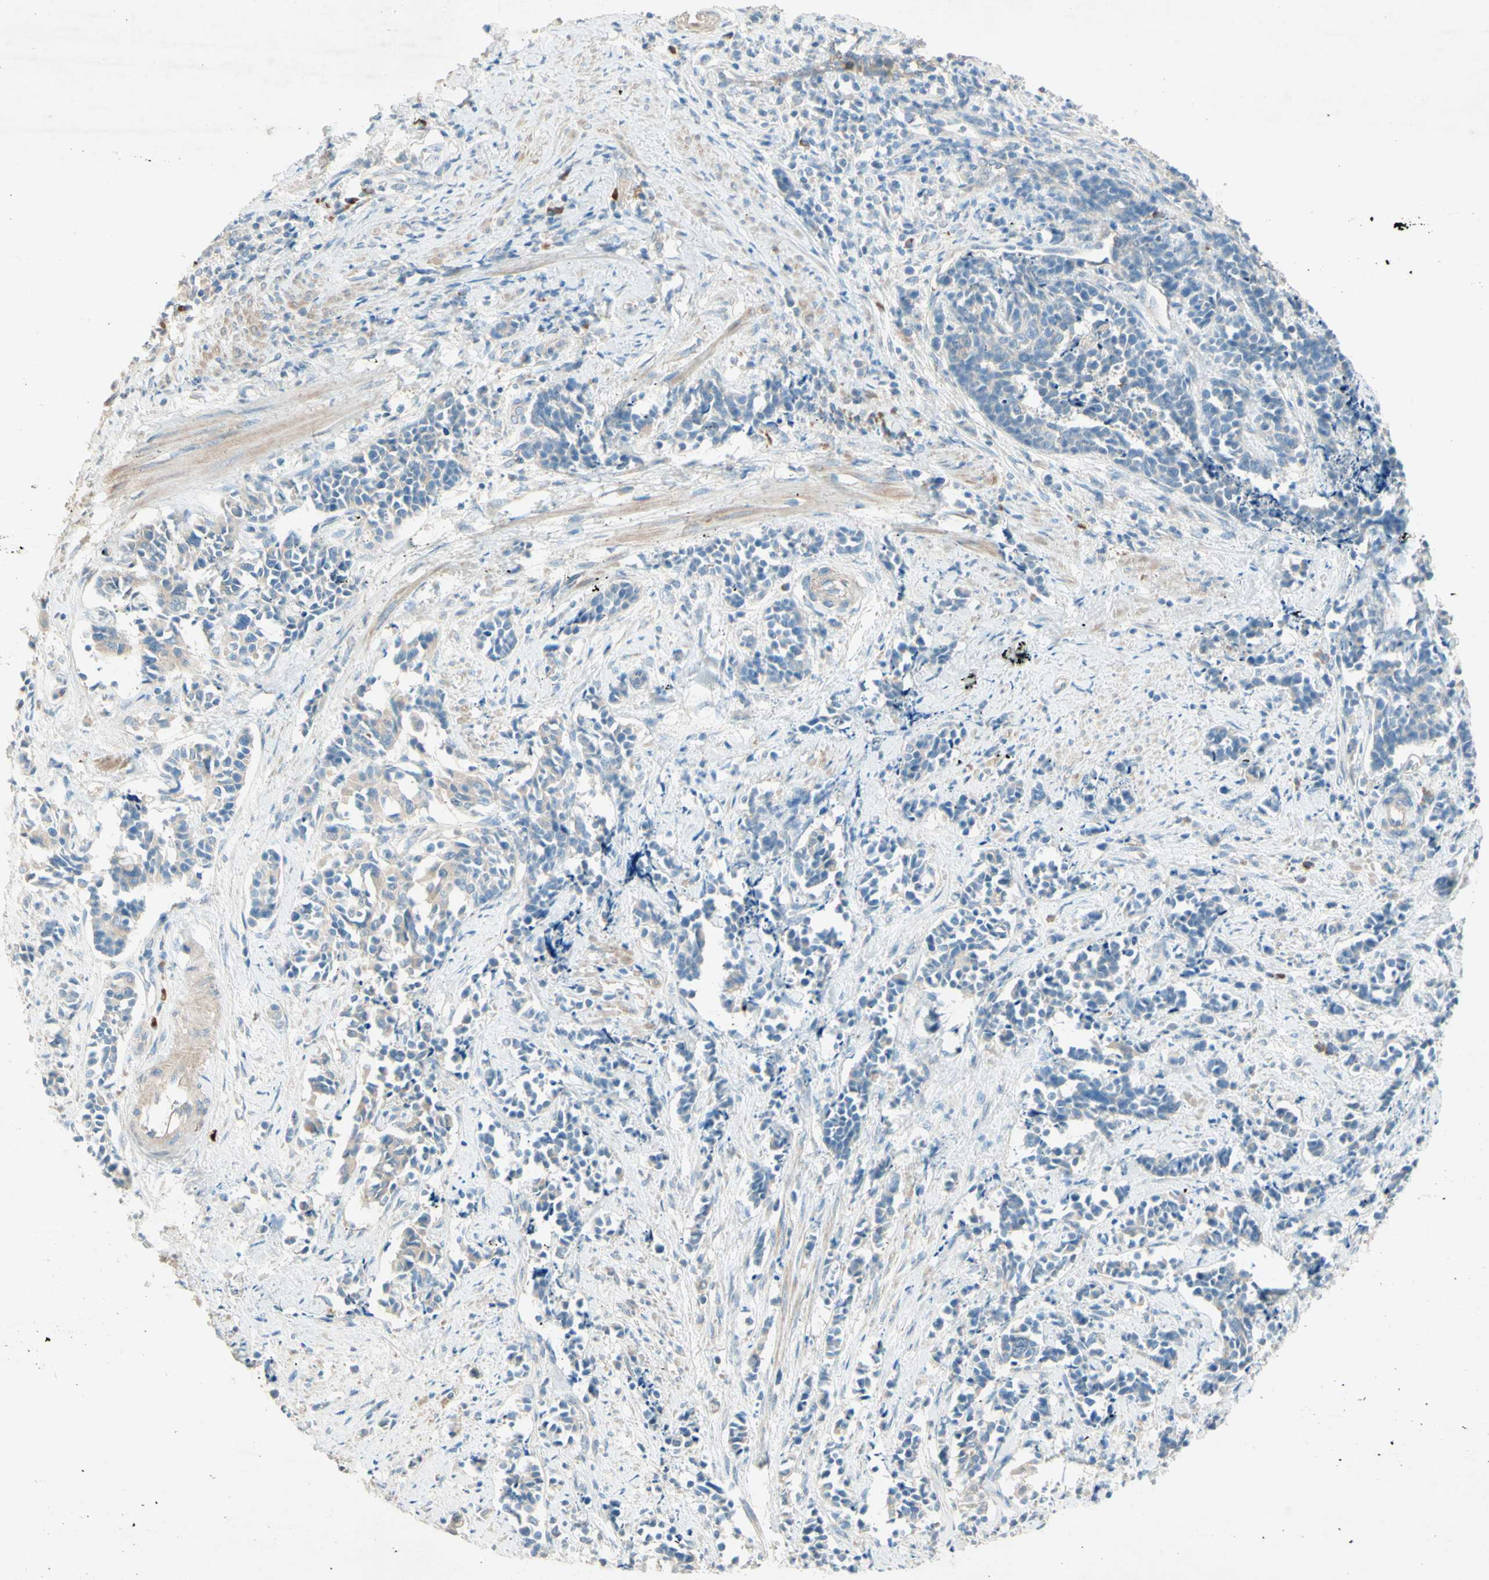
{"staining": {"intensity": "weak", "quantity": "<25%", "location": "cytoplasmic/membranous"}, "tissue": "cervical cancer", "cell_type": "Tumor cells", "image_type": "cancer", "snomed": [{"axis": "morphology", "description": "Normal tissue, NOS"}, {"axis": "morphology", "description": "Squamous cell carcinoma, NOS"}, {"axis": "topography", "description": "Cervix"}], "caption": "Cervical cancer (squamous cell carcinoma) stained for a protein using immunohistochemistry (IHC) displays no staining tumor cells.", "gene": "IL2", "patient": {"sex": "female", "age": 35}}